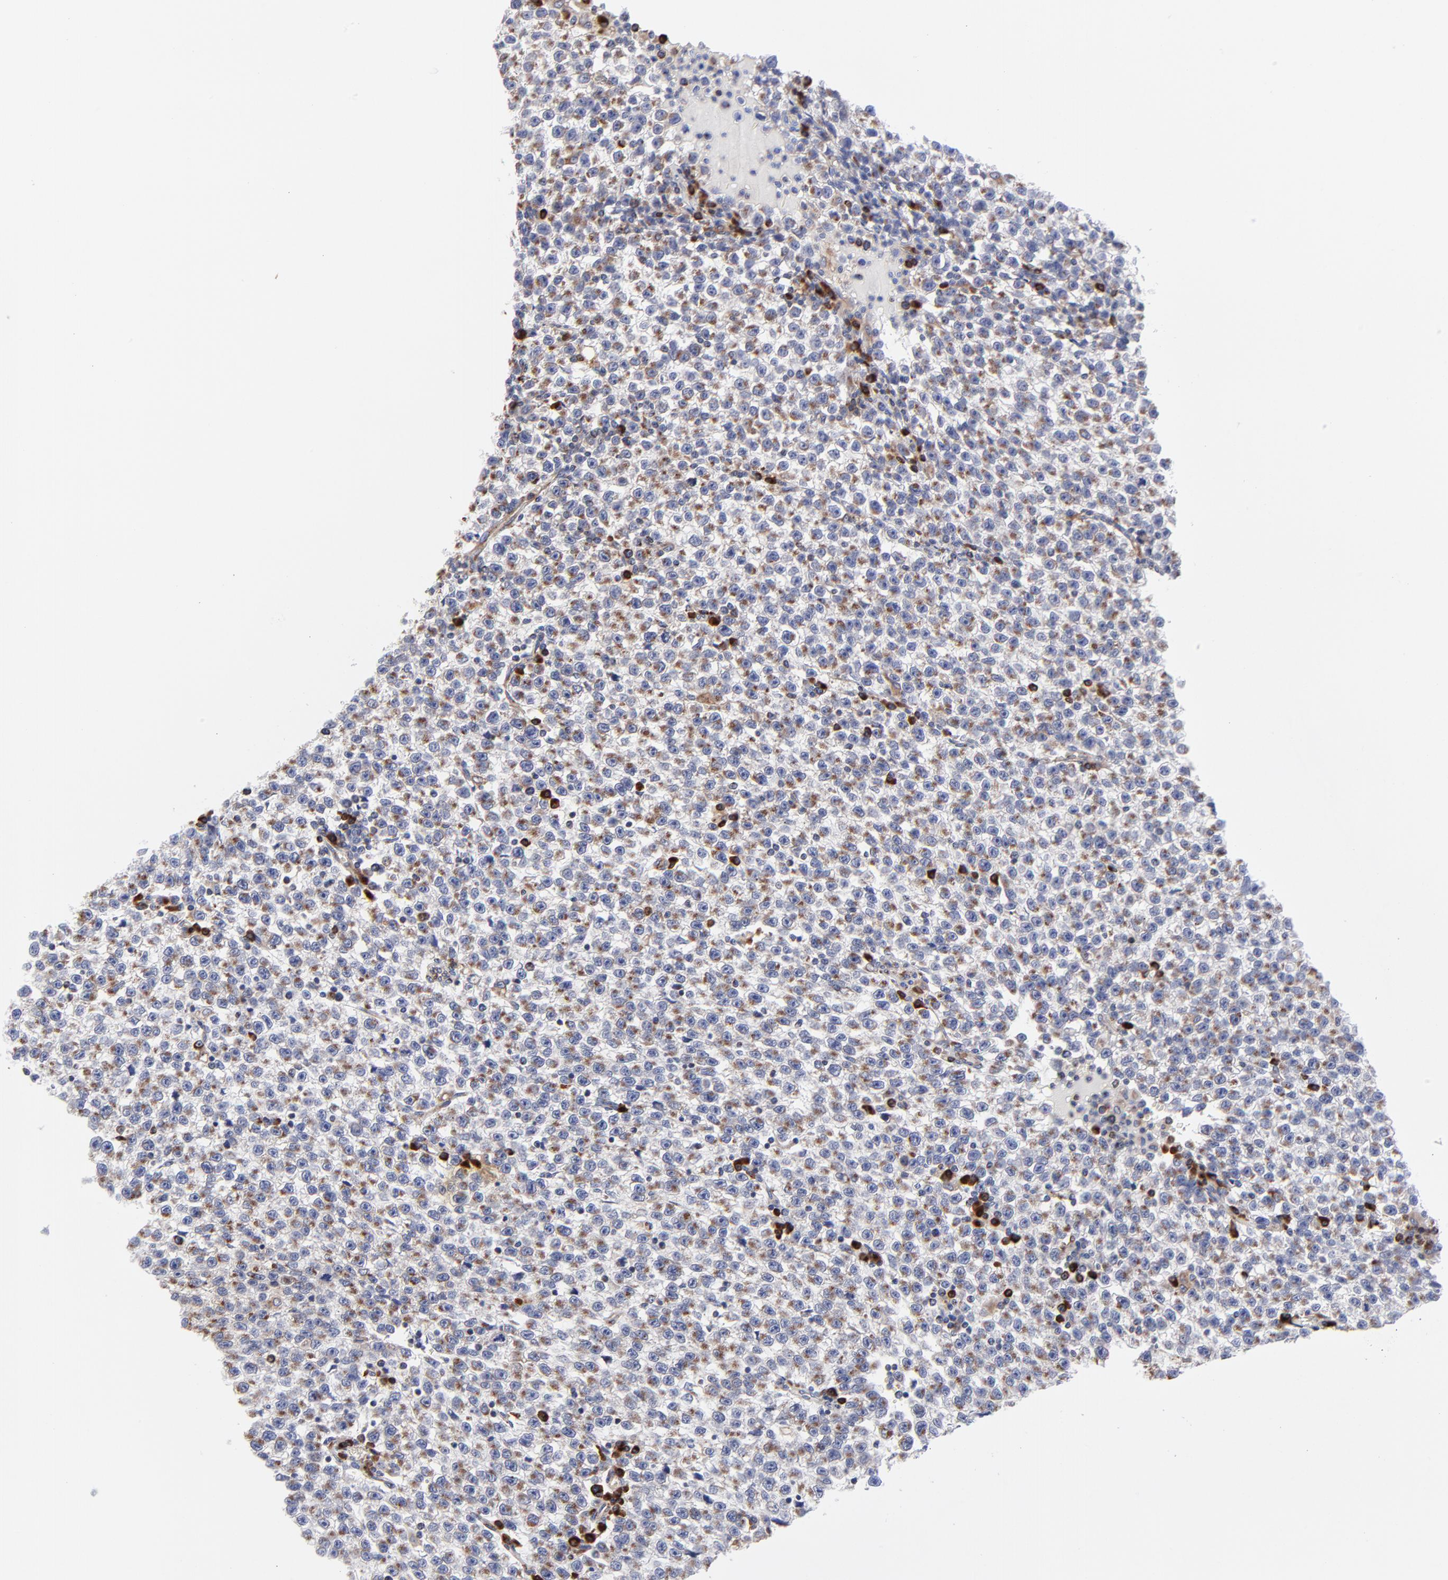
{"staining": {"intensity": "moderate", "quantity": ">75%", "location": "cytoplasmic/membranous"}, "tissue": "testis cancer", "cell_type": "Tumor cells", "image_type": "cancer", "snomed": [{"axis": "morphology", "description": "Seminoma, NOS"}, {"axis": "topography", "description": "Testis"}], "caption": "Human testis cancer stained with a brown dye displays moderate cytoplasmic/membranous positive staining in about >75% of tumor cells.", "gene": "LMAN1", "patient": {"sex": "male", "age": 35}}